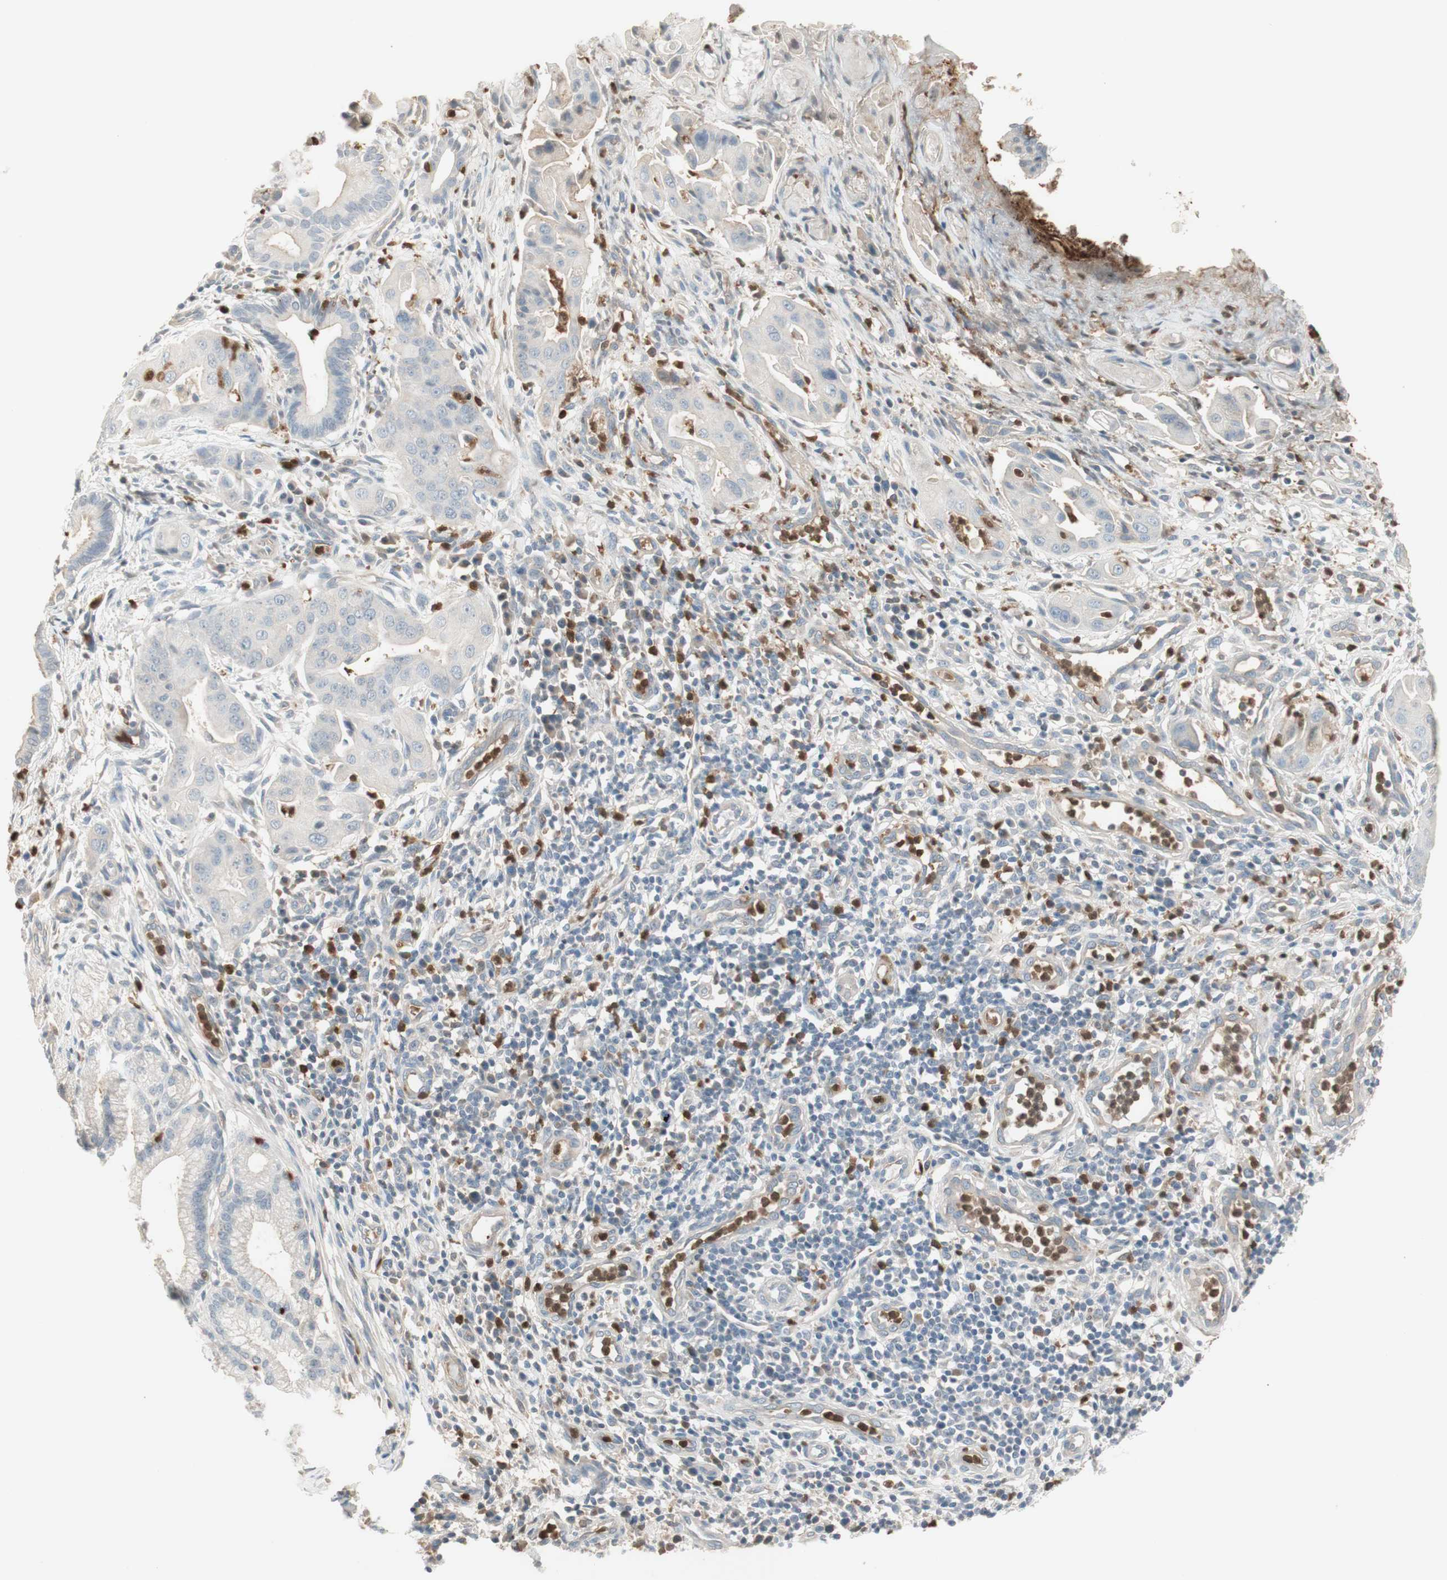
{"staining": {"intensity": "negative", "quantity": "none", "location": "none"}, "tissue": "pancreatic cancer", "cell_type": "Tumor cells", "image_type": "cancer", "snomed": [{"axis": "morphology", "description": "Adenocarcinoma, NOS"}, {"axis": "topography", "description": "Pancreas"}], "caption": "The photomicrograph exhibits no significant positivity in tumor cells of adenocarcinoma (pancreatic).", "gene": "NID1", "patient": {"sex": "female", "age": 75}}